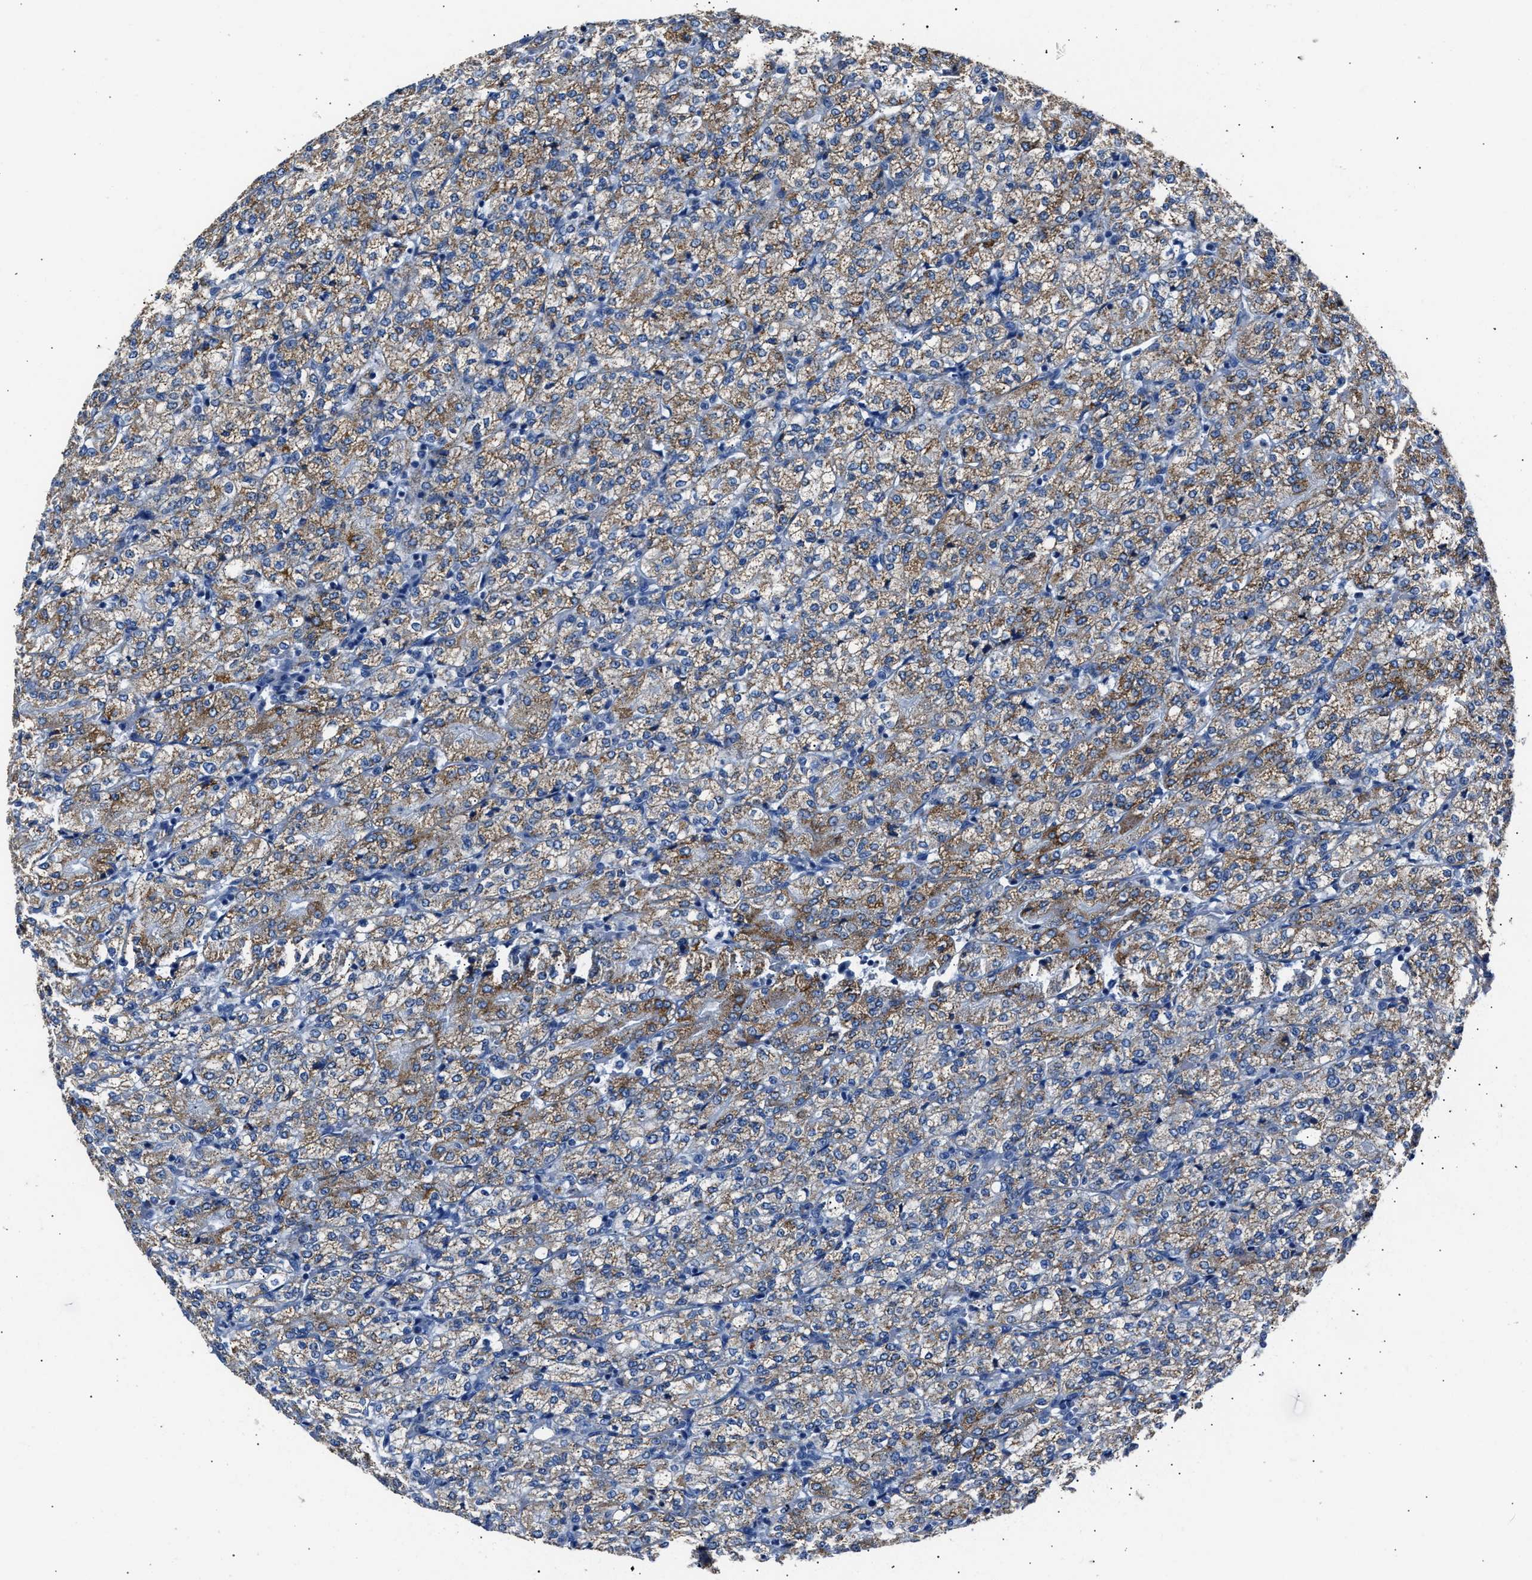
{"staining": {"intensity": "moderate", "quantity": ">75%", "location": "cytoplasmic/membranous"}, "tissue": "renal cancer", "cell_type": "Tumor cells", "image_type": "cancer", "snomed": [{"axis": "morphology", "description": "Adenocarcinoma, NOS"}, {"axis": "topography", "description": "Kidney"}], "caption": "The immunohistochemical stain shows moderate cytoplasmic/membranous positivity in tumor cells of renal cancer (adenocarcinoma) tissue. (brown staining indicates protein expression, while blue staining denotes nuclei).", "gene": "AMACR", "patient": {"sex": "male", "age": 77}}